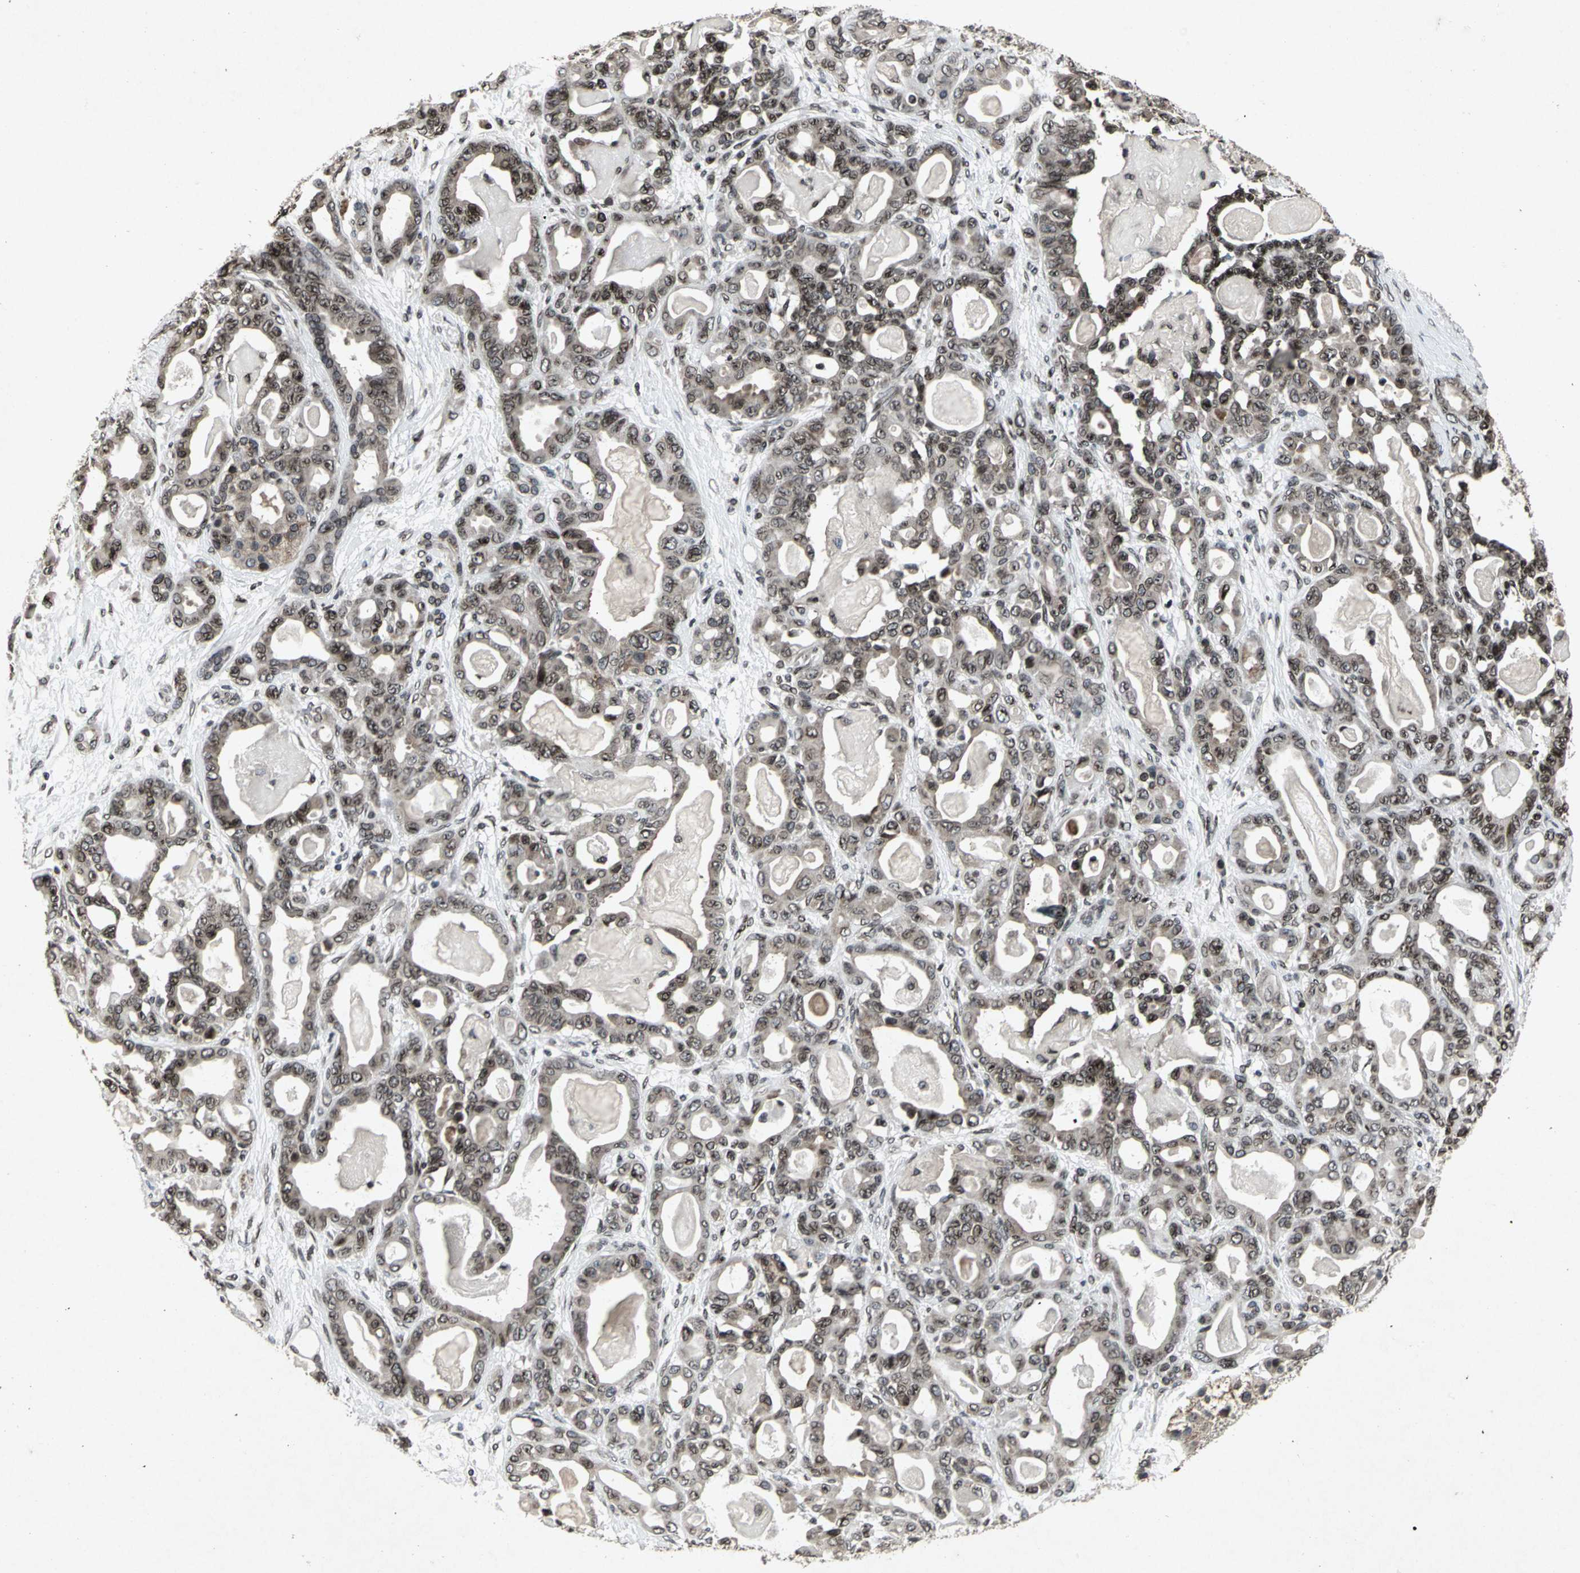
{"staining": {"intensity": "strong", "quantity": ">75%", "location": "cytoplasmic/membranous,nuclear"}, "tissue": "pancreatic cancer", "cell_type": "Tumor cells", "image_type": "cancer", "snomed": [{"axis": "morphology", "description": "Adenocarcinoma, NOS"}, {"axis": "topography", "description": "Pancreas"}], "caption": "Immunohistochemistry (IHC) photomicrograph of human adenocarcinoma (pancreatic) stained for a protein (brown), which demonstrates high levels of strong cytoplasmic/membranous and nuclear positivity in approximately >75% of tumor cells.", "gene": "SH2B3", "patient": {"sex": "male", "age": 63}}